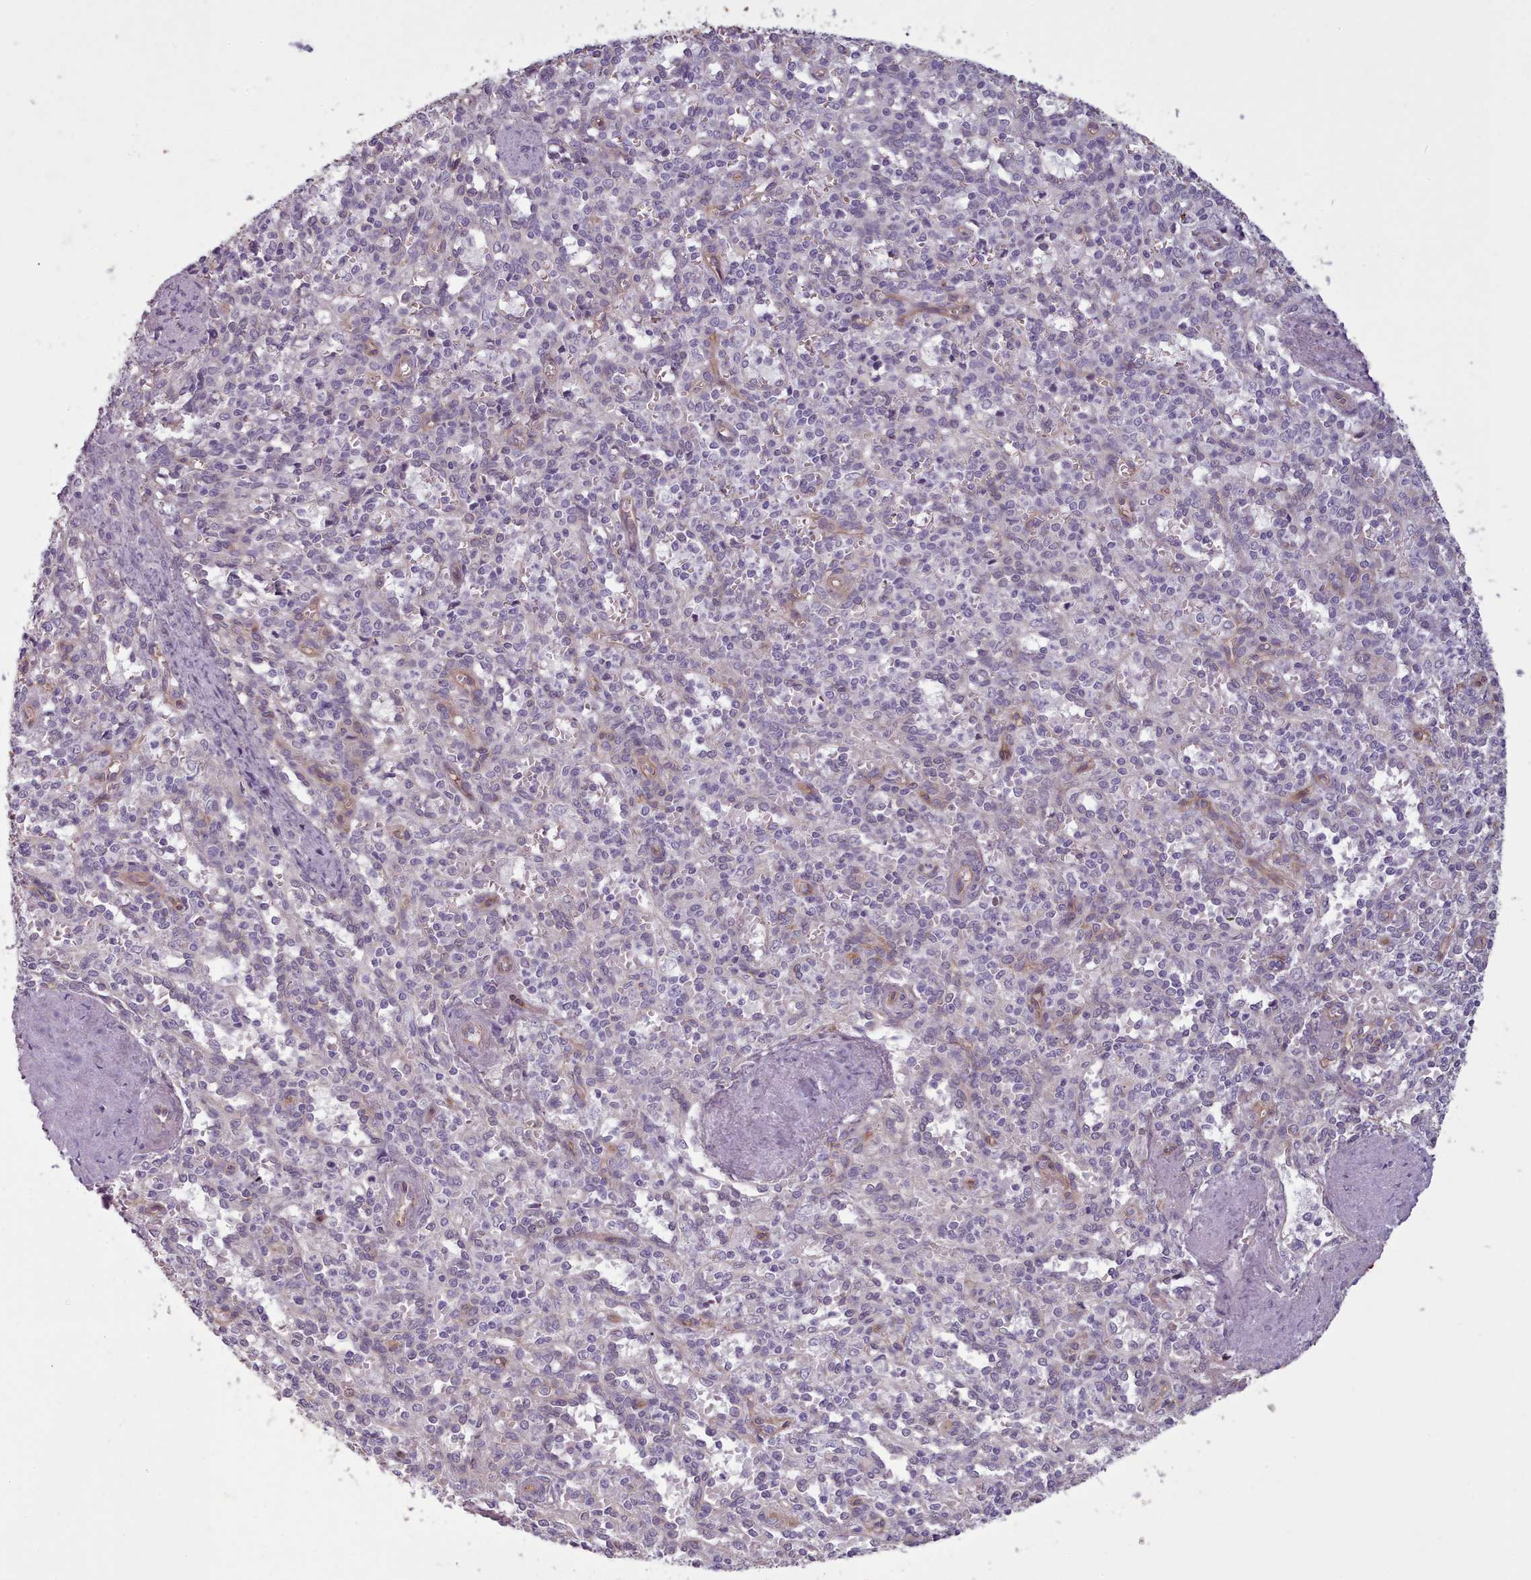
{"staining": {"intensity": "negative", "quantity": "none", "location": "none"}, "tissue": "spleen", "cell_type": "Cells in red pulp", "image_type": "normal", "snomed": [{"axis": "morphology", "description": "Normal tissue, NOS"}, {"axis": "topography", "description": "Spleen"}], "caption": "Image shows no significant protein staining in cells in red pulp of normal spleen.", "gene": "PLD4", "patient": {"sex": "female", "age": 70}}